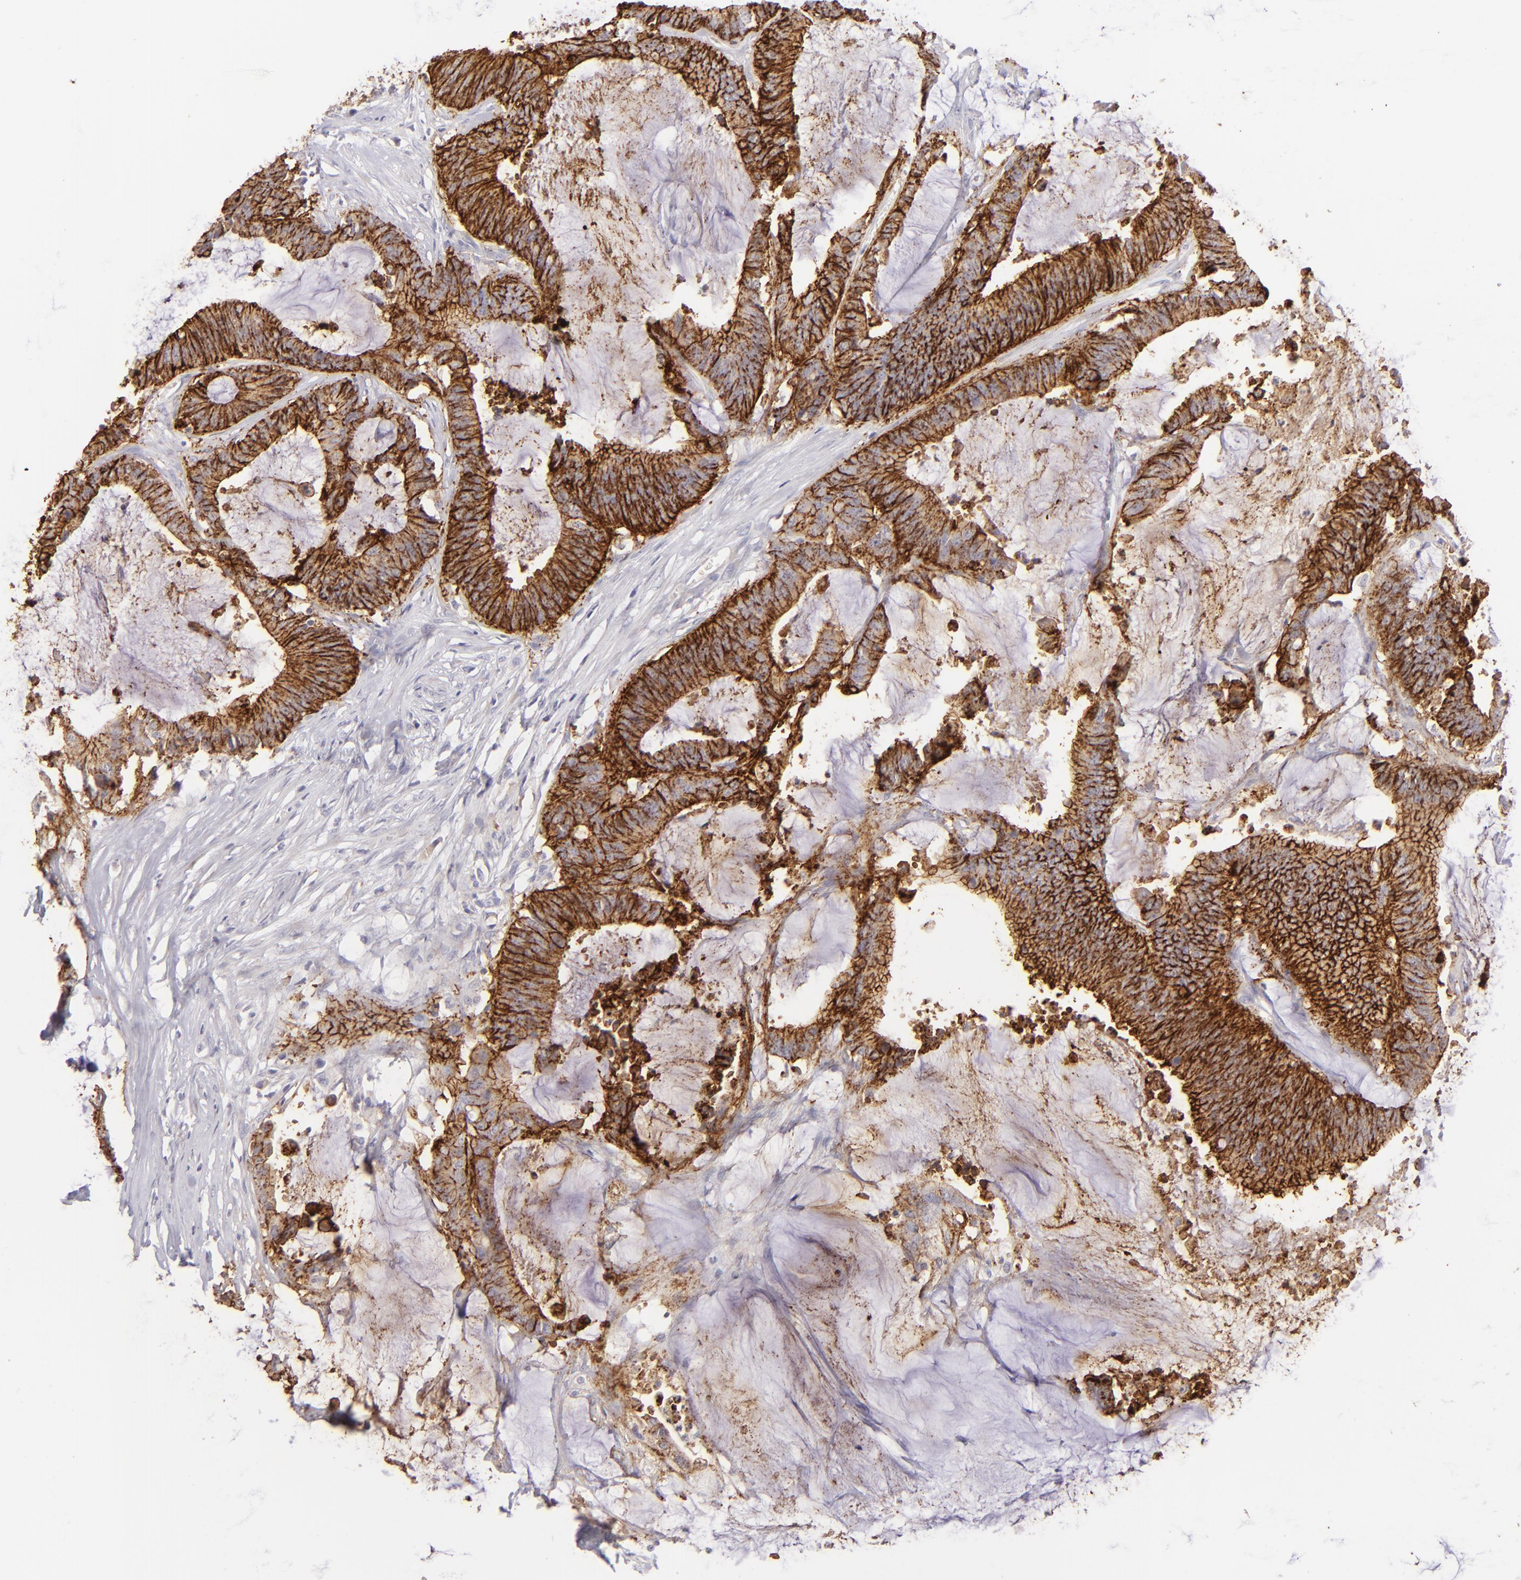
{"staining": {"intensity": "strong", "quantity": ">75%", "location": "cytoplasmic/membranous"}, "tissue": "colorectal cancer", "cell_type": "Tumor cells", "image_type": "cancer", "snomed": [{"axis": "morphology", "description": "Adenocarcinoma, NOS"}, {"axis": "topography", "description": "Rectum"}], "caption": "Strong cytoplasmic/membranous positivity is appreciated in about >75% of tumor cells in colorectal cancer (adenocarcinoma).", "gene": "CLDN4", "patient": {"sex": "female", "age": 66}}